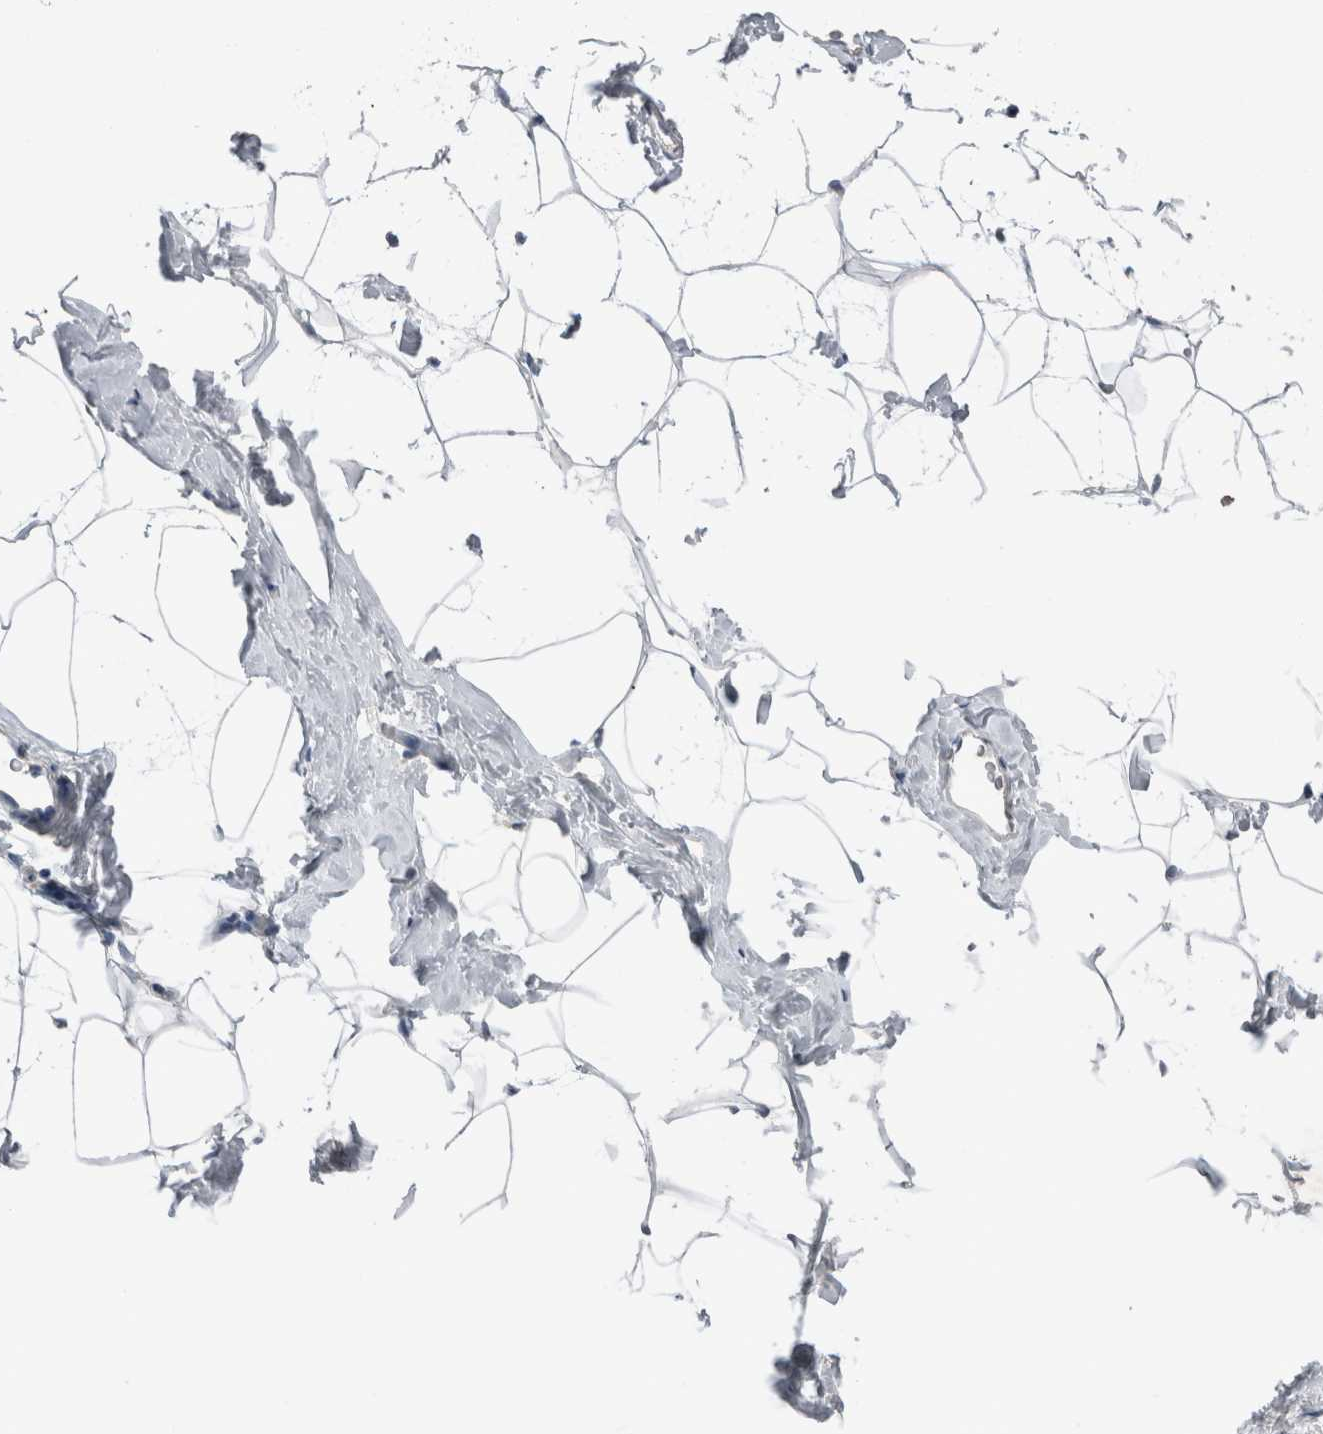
{"staining": {"intensity": "negative", "quantity": "none", "location": "none"}, "tissue": "adipose tissue", "cell_type": "Adipocytes", "image_type": "normal", "snomed": [{"axis": "morphology", "description": "Normal tissue, NOS"}, {"axis": "morphology", "description": "Fibrosis, NOS"}, {"axis": "topography", "description": "Breast"}, {"axis": "topography", "description": "Adipose tissue"}], "caption": "High power microscopy histopathology image of an IHC micrograph of benign adipose tissue, revealing no significant positivity in adipocytes. (DAB immunohistochemistry (IHC), high magnification).", "gene": "CRNN", "patient": {"sex": "female", "age": 39}}